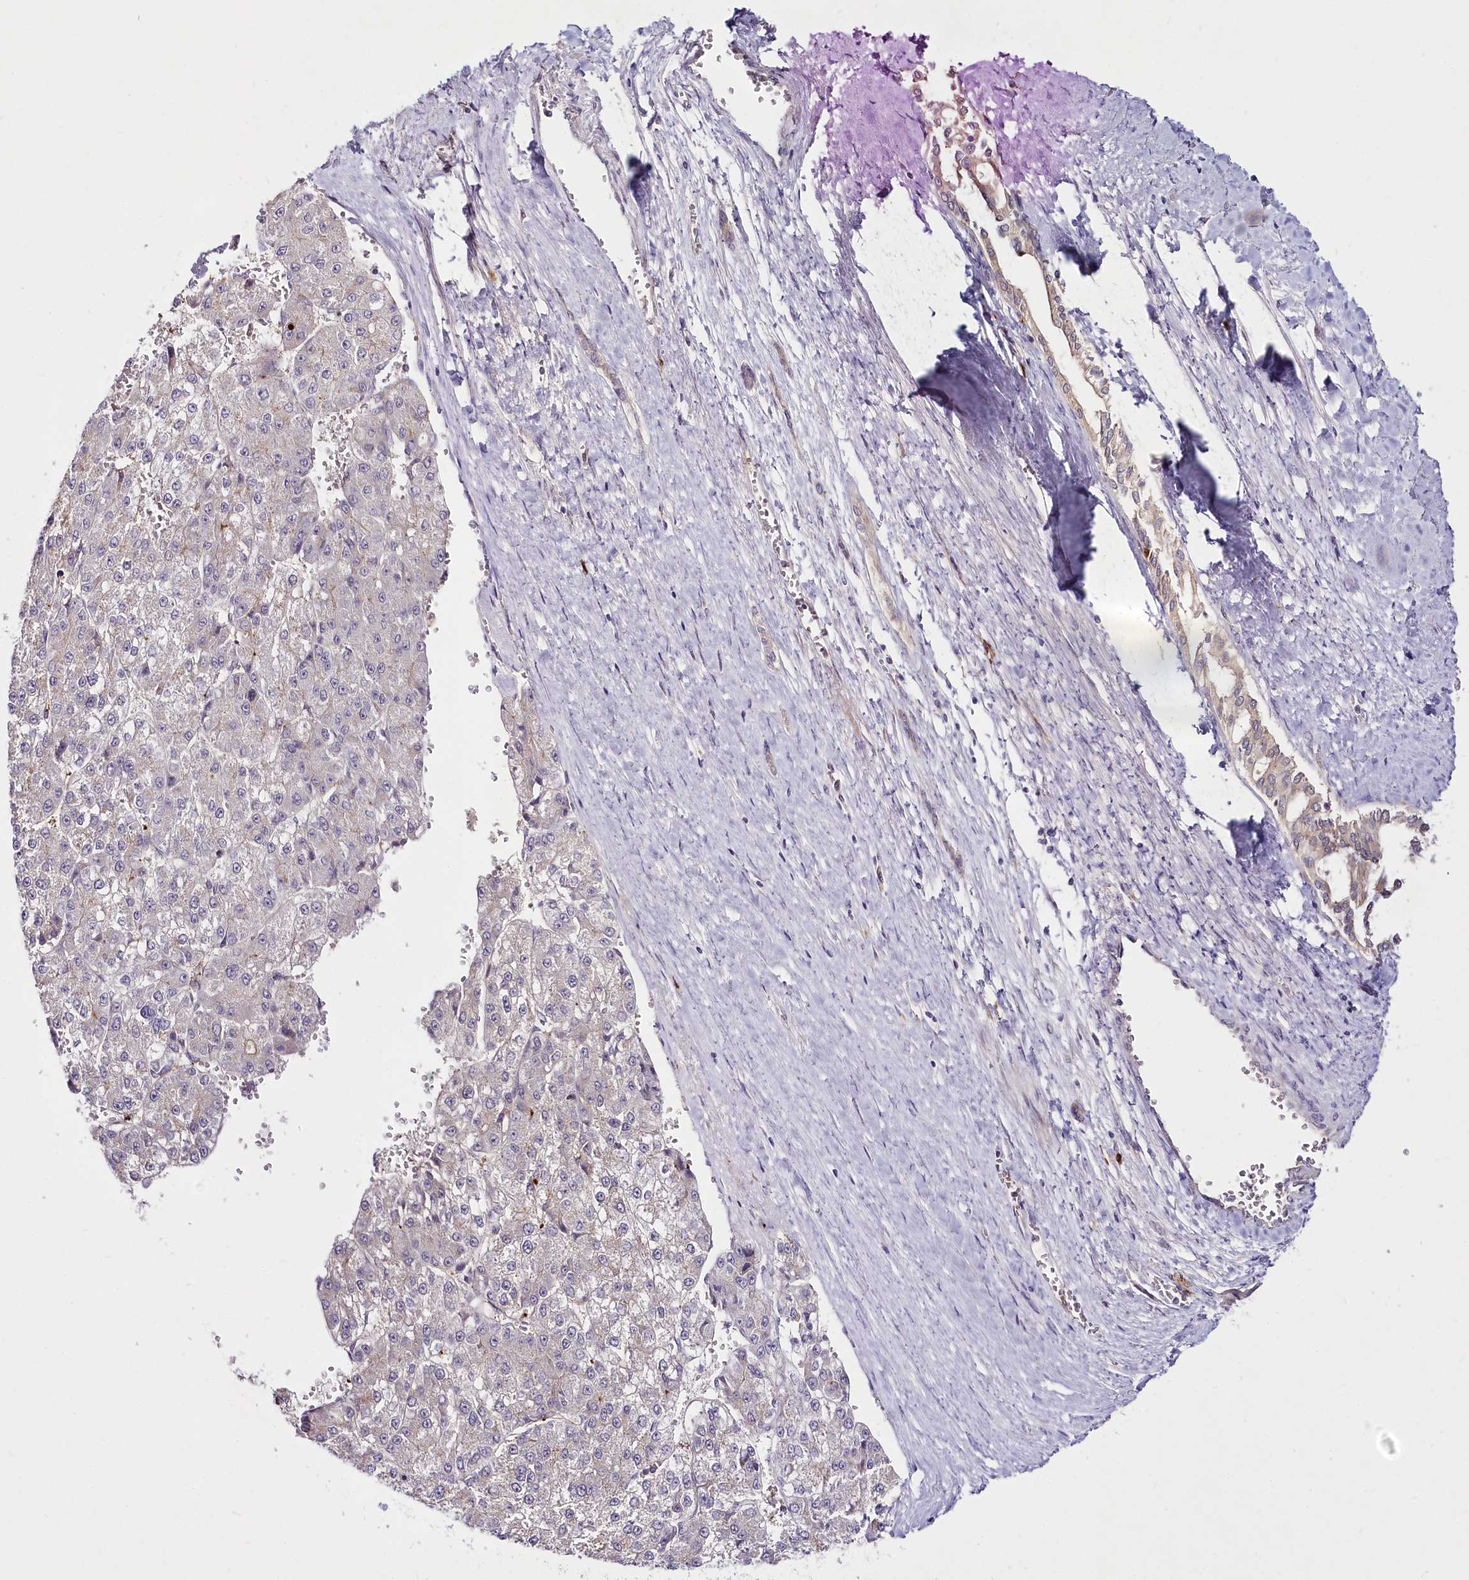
{"staining": {"intensity": "negative", "quantity": "none", "location": "none"}, "tissue": "liver cancer", "cell_type": "Tumor cells", "image_type": "cancer", "snomed": [{"axis": "morphology", "description": "Carcinoma, Hepatocellular, NOS"}, {"axis": "topography", "description": "Liver"}], "caption": "IHC of hepatocellular carcinoma (liver) reveals no staining in tumor cells. (Immunohistochemistry (ihc), brightfield microscopy, high magnification).", "gene": "VWA5A", "patient": {"sex": "female", "age": 73}}